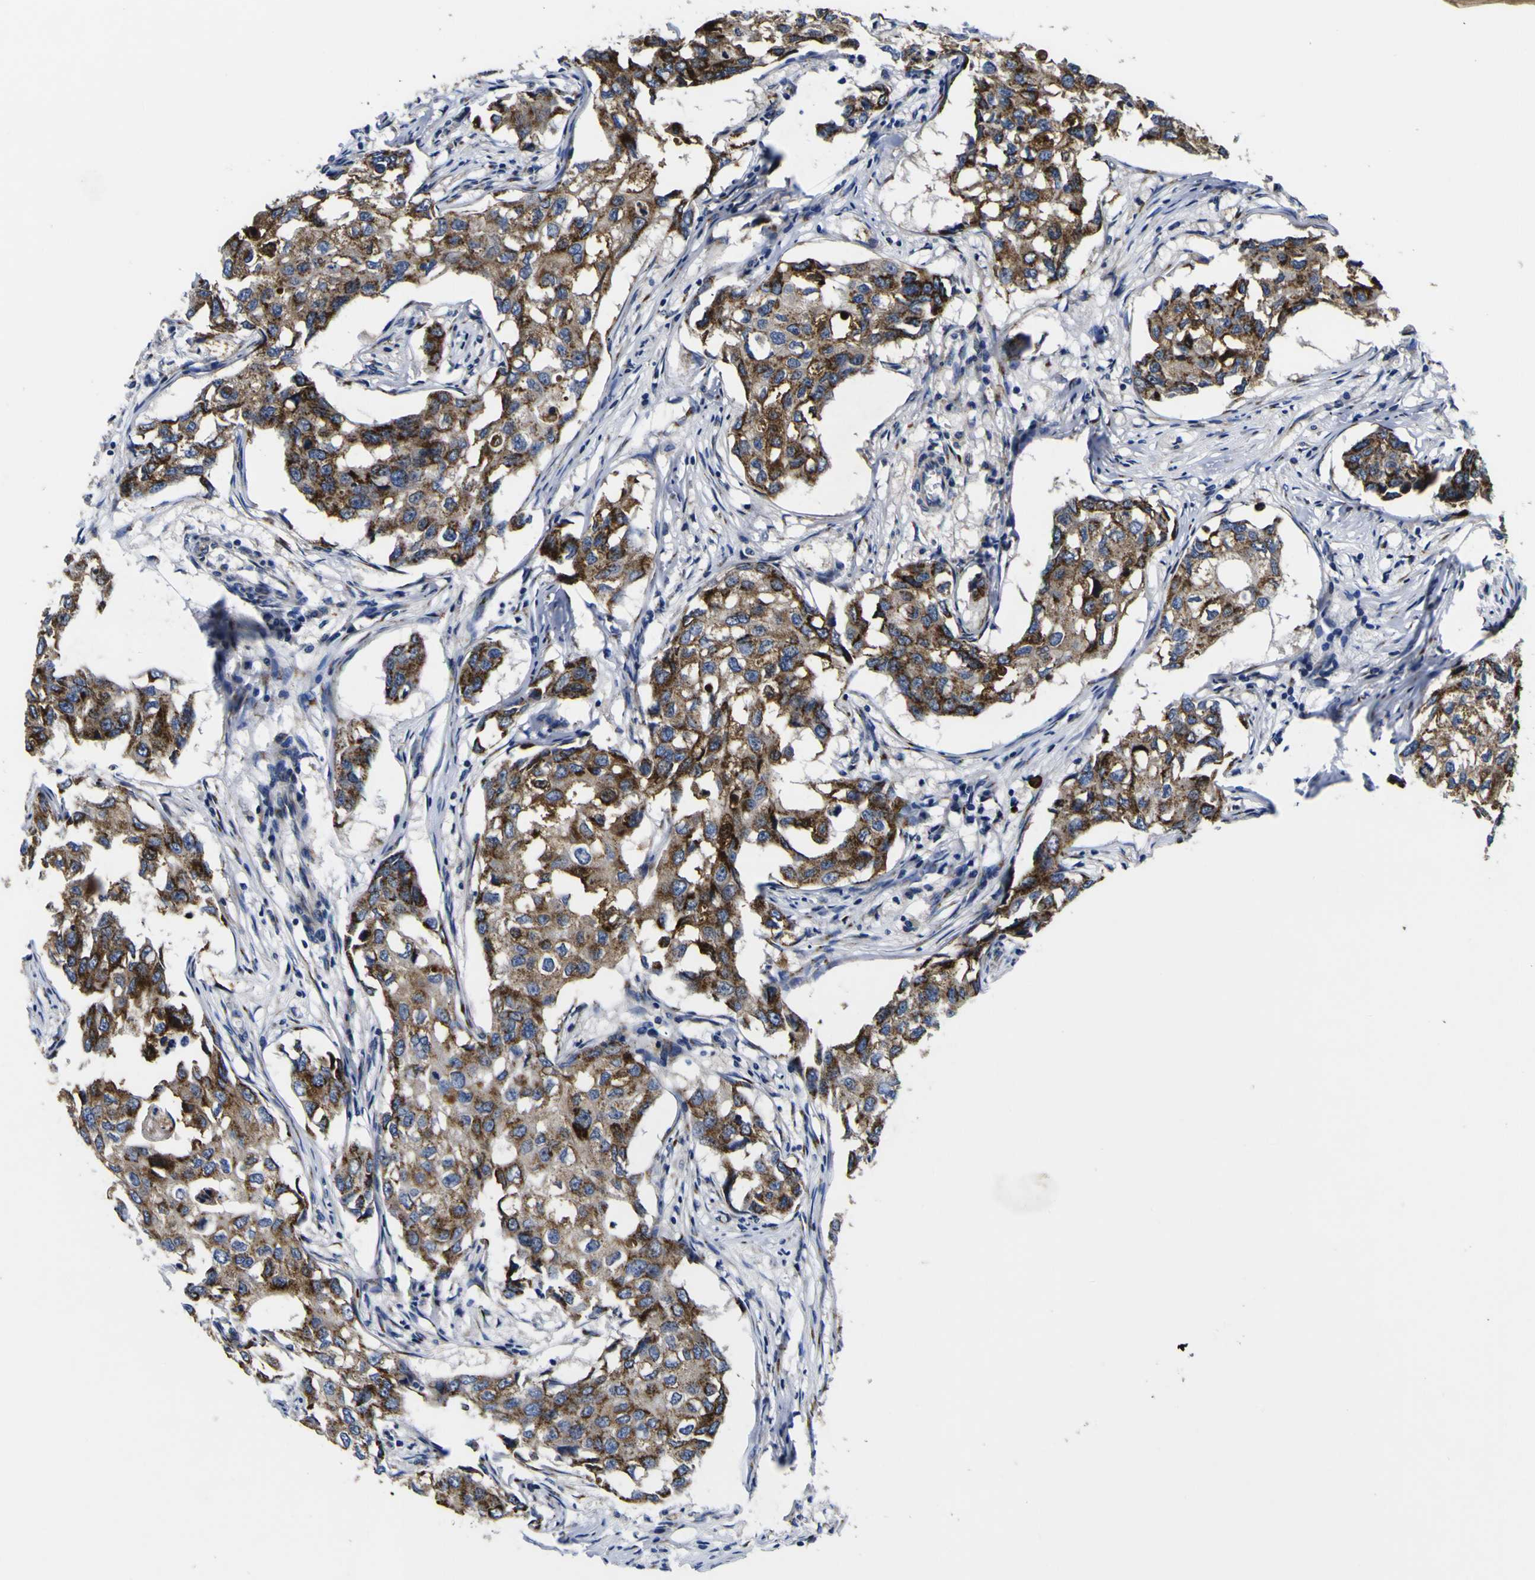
{"staining": {"intensity": "strong", "quantity": ">75%", "location": "cytoplasmic/membranous"}, "tissue": "breast cancer", "cell_type": "Tumor cells", "image_type": "cancer", "snomed": [{"axis": "morphology", "description": "Duct carcinoma"}, {"axis": "topography", "description": "Breast"}], "caption": "IHC of breast cancer shows high levels of strong cytoplasmic/membranous staining in about >75% of tumor cells.", "gene": "COA1", "patient": {"sex": "female", "age": 27}}